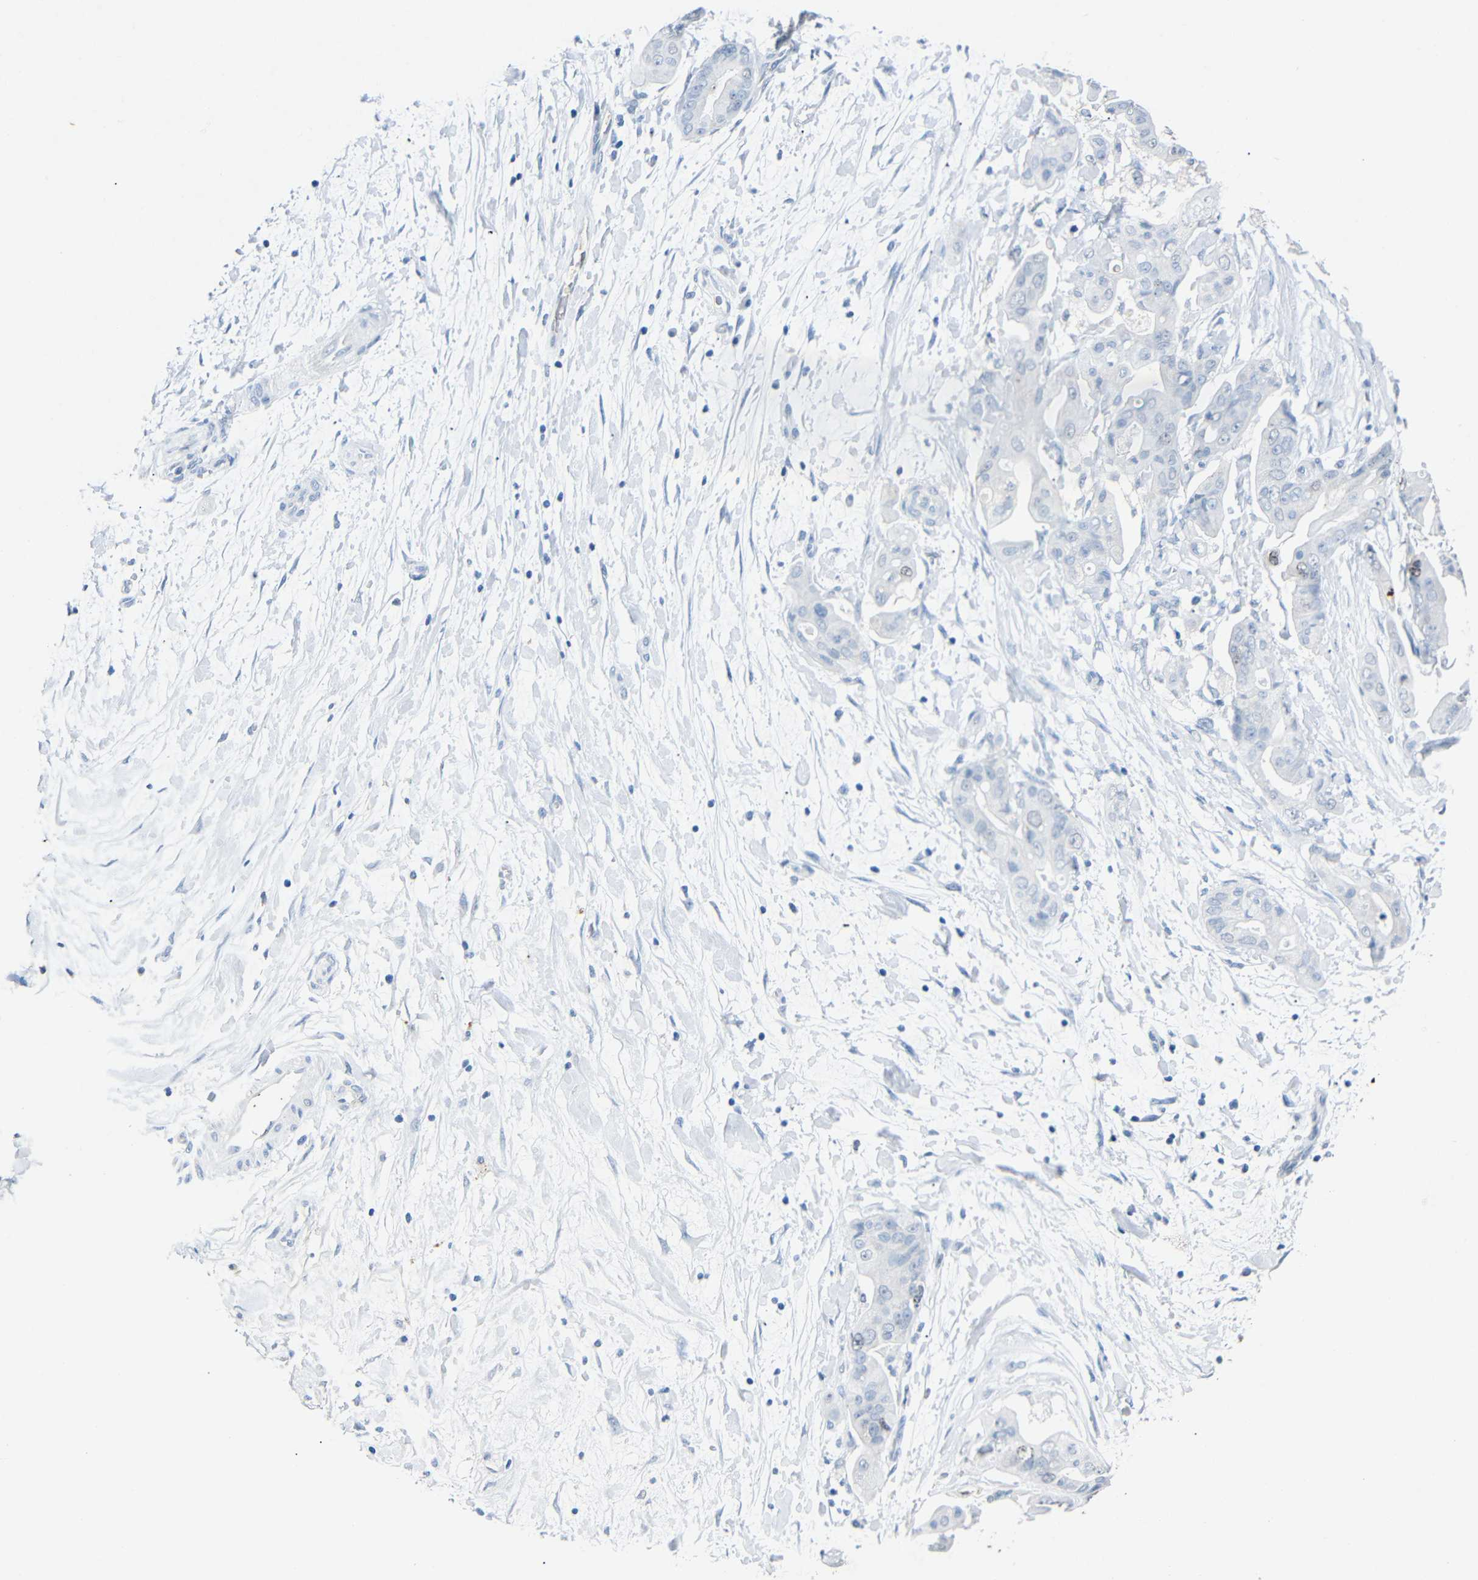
{"staining": {"intensity": "weak", "quantity": "<25%", "location": "nuclear"}, "tissue": "pancreatic cancer", "cell_type": "Tumor cells", "image_type": "cancer", "snomed": [{"axis": "morphology", "description": "Adenocarcinoma, NOS"}, {"axis": "topography", "description": "Pancreas"}], "caption": "DAB immunohistochemical staining of human adenocarcinoma (pancreatic) exhibits no significant staining in tumor cells.", "gene": "INCENP", "patient": {"sex": "female", "age": 75}}